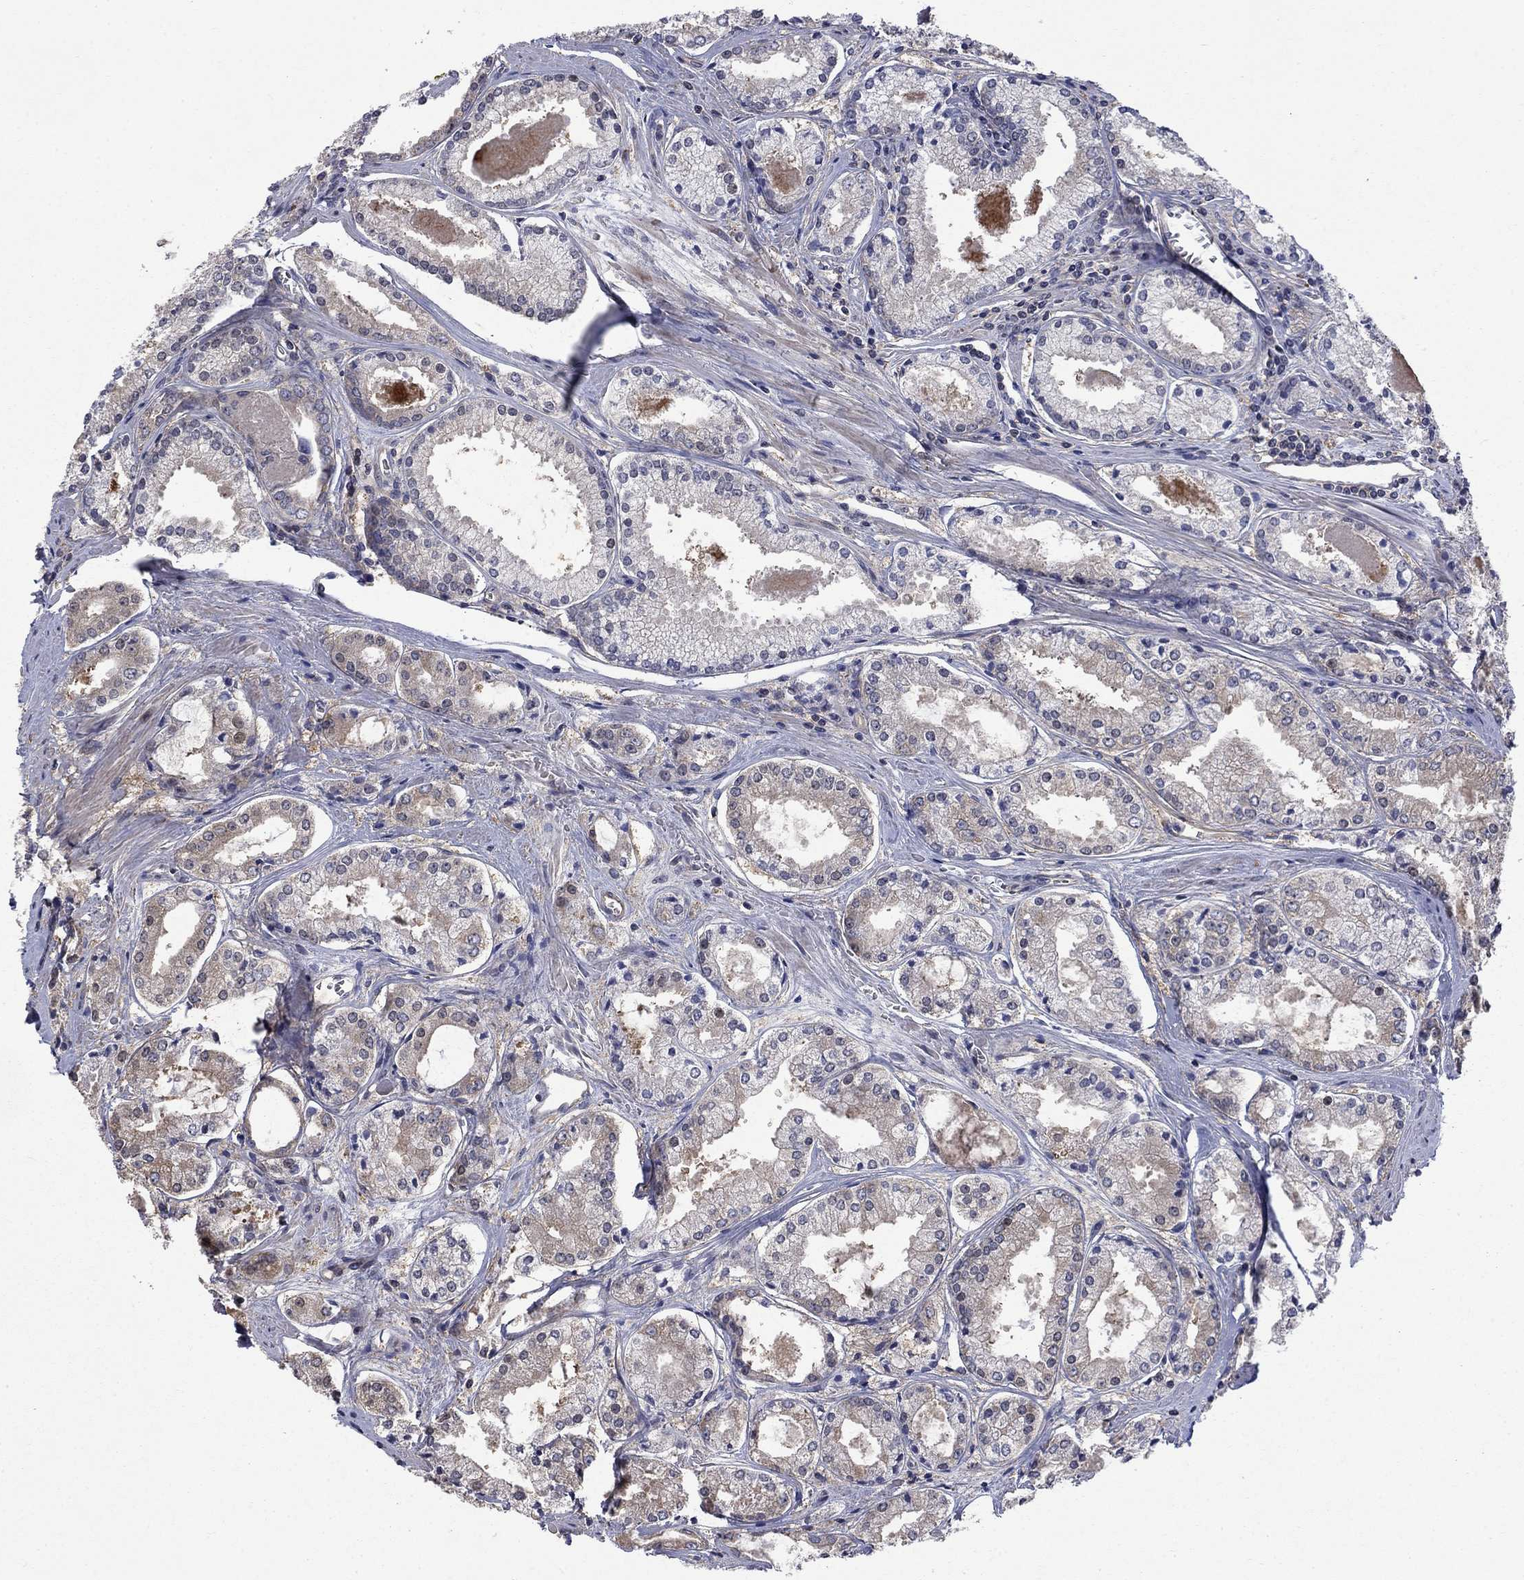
{"staining": {"intensity": "weak", "quantity": ">75%", "location": "cytoplasmic/membranous"}, "tissue": "prostate cancer", "cell_type": "Tumor cells", "image_type": "cancer", "snomed": [{"axis": "morphology", "description": "Adenocarcinoma, NOS"}, {"axis": "topography", "description": "Prostate"}], "caption": "A brown stain highlights weak cytoplasmic/membranous positivity of a protein in prostate adenocarcinoma tumor cells.", "gene": "PDZD2", "patient": {"sex": "male", "age": 72}}